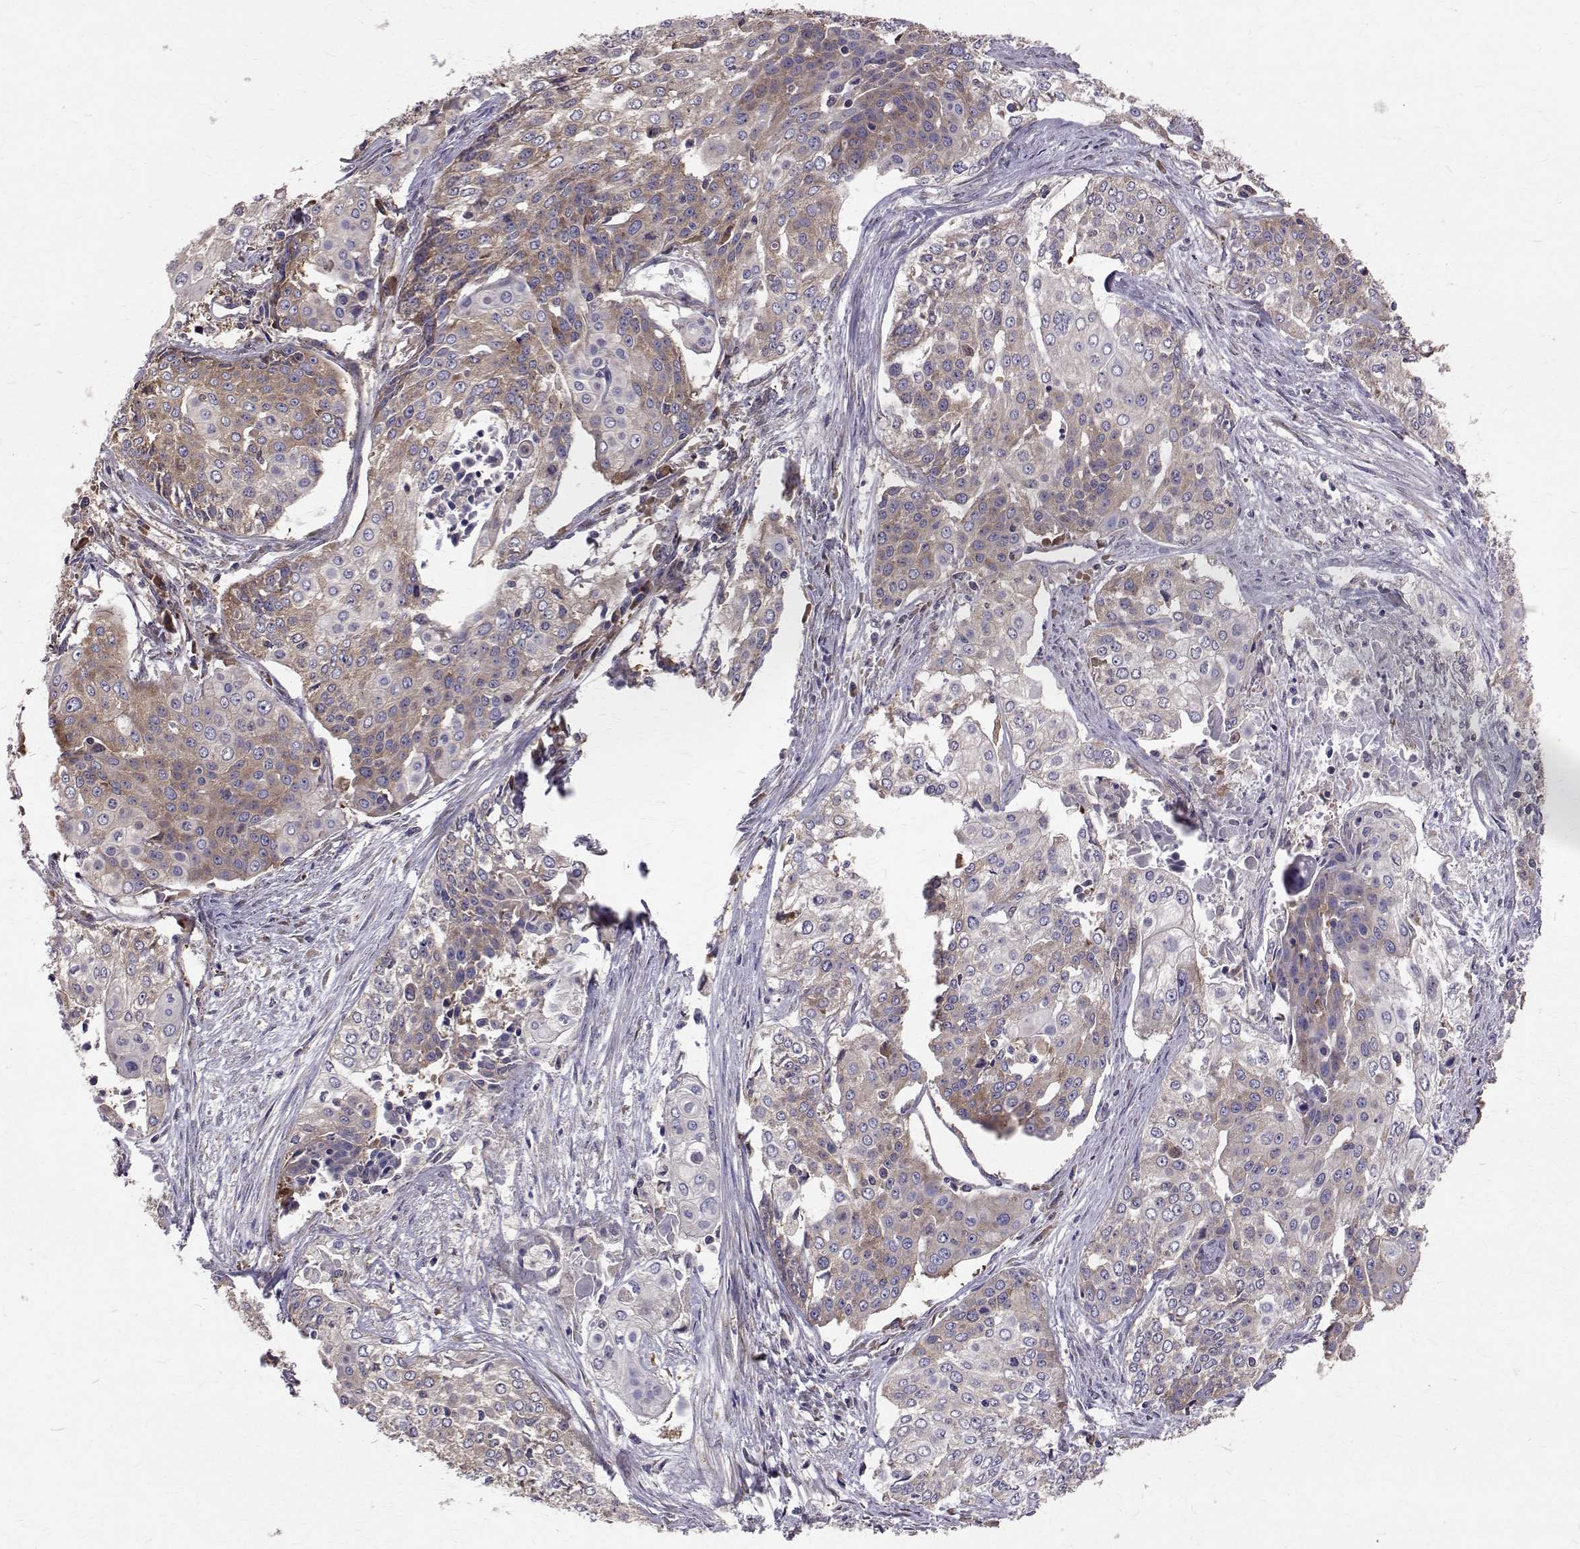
{"staining": {"intensity": "weak", "quantity": "25%-75%", "location": "cytoplasmic/membranous"}, "tissue": "cervical cancer", "cell_type": "Tumor cells", "image_type": "cancer", "snomed": [{"axis": "morphology", "description": "Squamous cell carcinoma, NOS"}, {"axis": "topography", "description": "Cervix"}], "caption": "The photomicrograph displays staining of cervical squamous cell carcinoma, revealing weak cytoplasmic/membranous protein positivity (brown color) within tumor cells. The protein is shown in brown color, while the nuclei are stained blue.", "gene": "FARSB", "patient": {"sex": "female", "age": 39}}